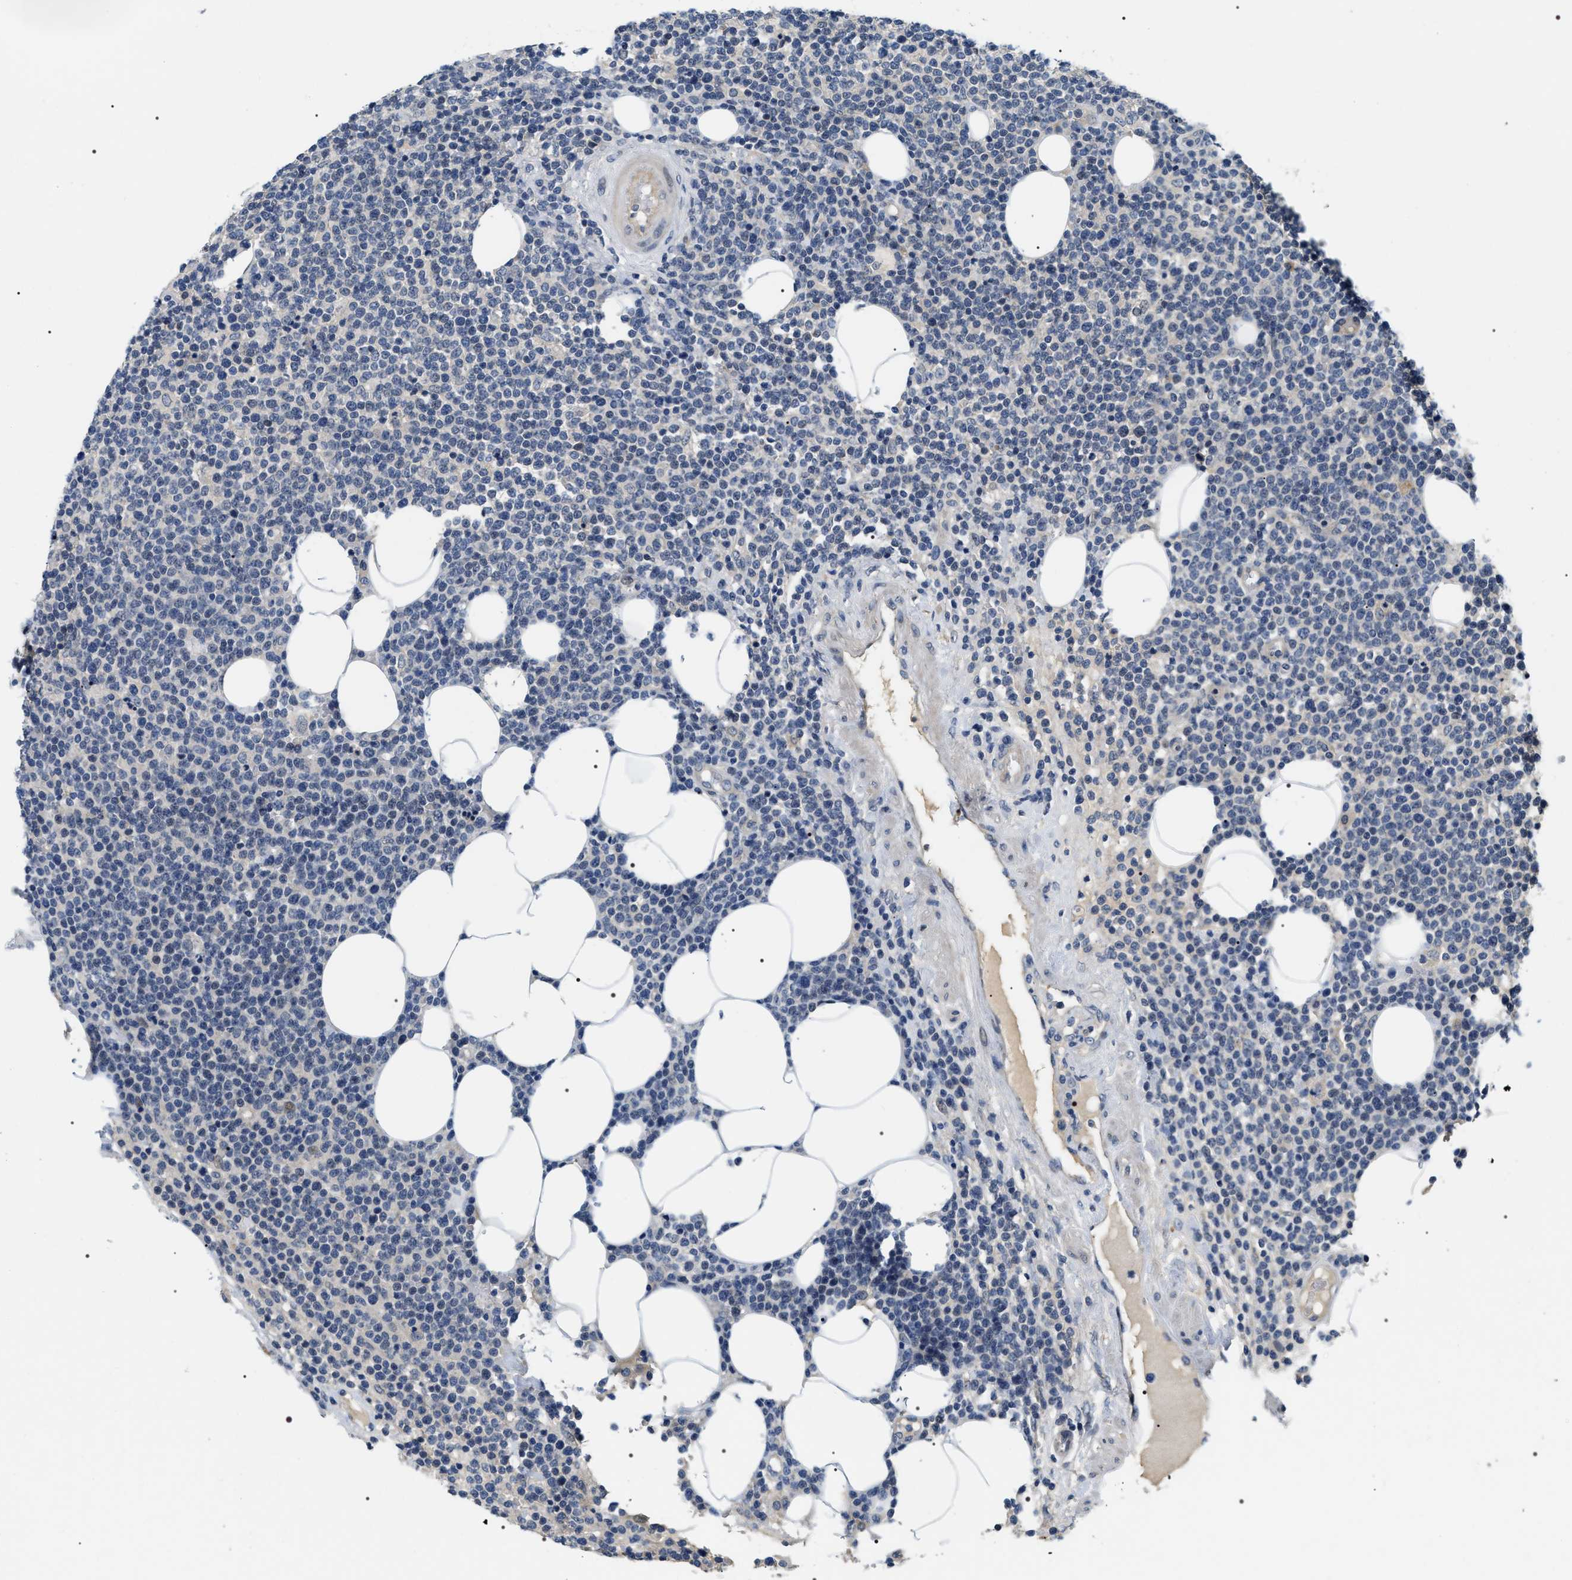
{"staining": {"intensity": "negative", "quantity": "none", "location": "none"}, "tissue": "lymphoma", "cell_type": "Tumor cells", "image_type": "cancer", "snomed": [{"axis": "morphology", "description": "Malignant lymphoma, non-Hodgkin's type, High grade"}, {"axis": "topography", "description": "Ovary"}], "caption": "A photomicrograph of high-grade malignant lymphoma, non-Hodgkin's type stained for a protein displays no brown staining in tumor cells.", "gene": "IFT81", "patient": {"sex": "female", "age": 56}}